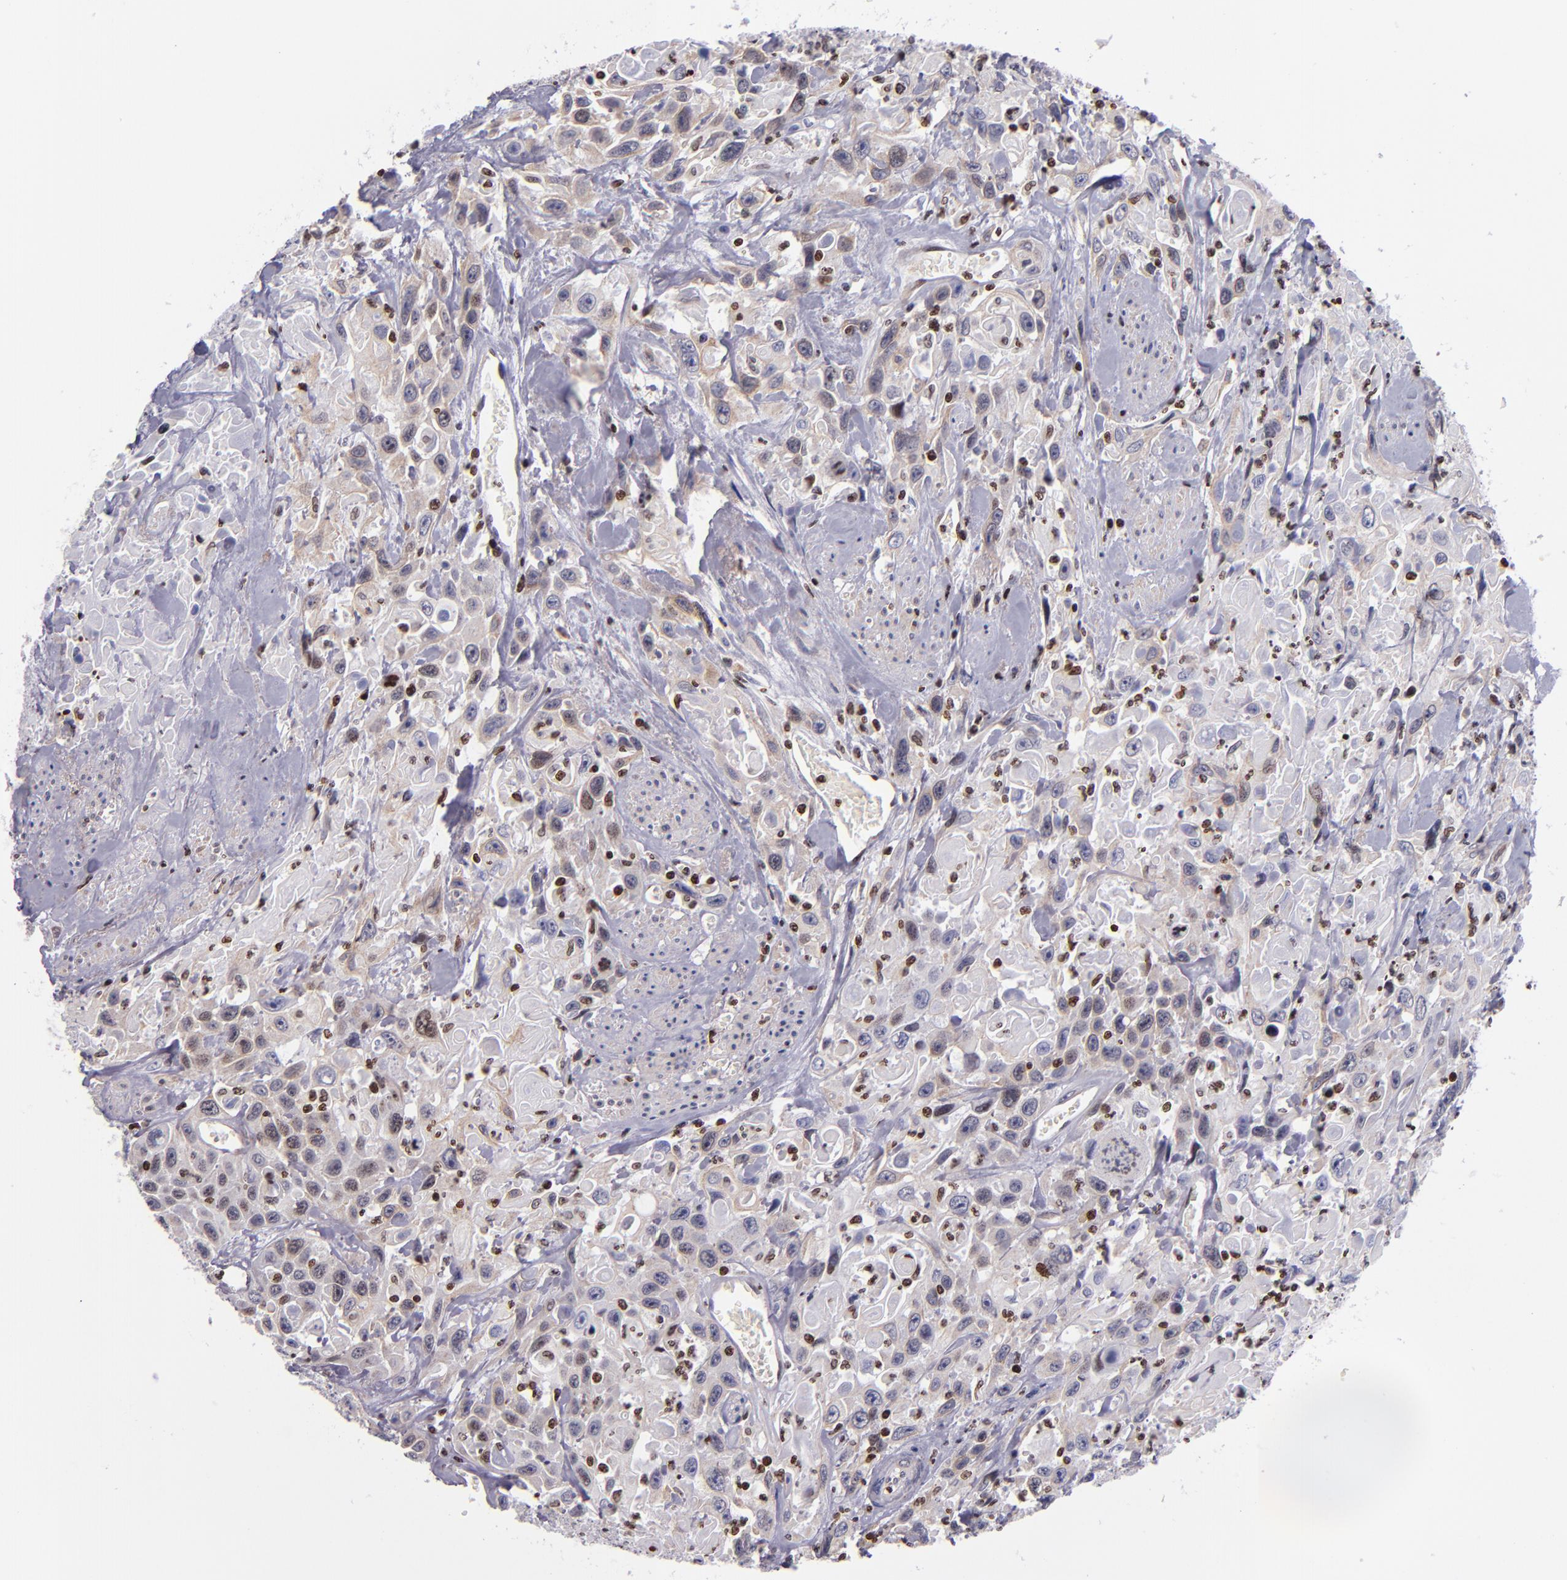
{"staining": {"intensity": "weak", "quantity": "25%-75%", "location": "nuclear"}, "tissue": "urothelial cancer", "cell_type": "Tumor cells", "image_type": "cancer", "snomed": [{"axis": "morphology", "description": "Urothelial carcinoma, High grade"}, {"axis": "topography", "description": "Urinary bladder"}], "caption": "Protein expression analysis of urothelial cancer reveals weak nuclear positivity in approximately 25%-75% of tumor cells.", "gene": "CDKL5", "patient": {"sex": "female", "age": 84}}